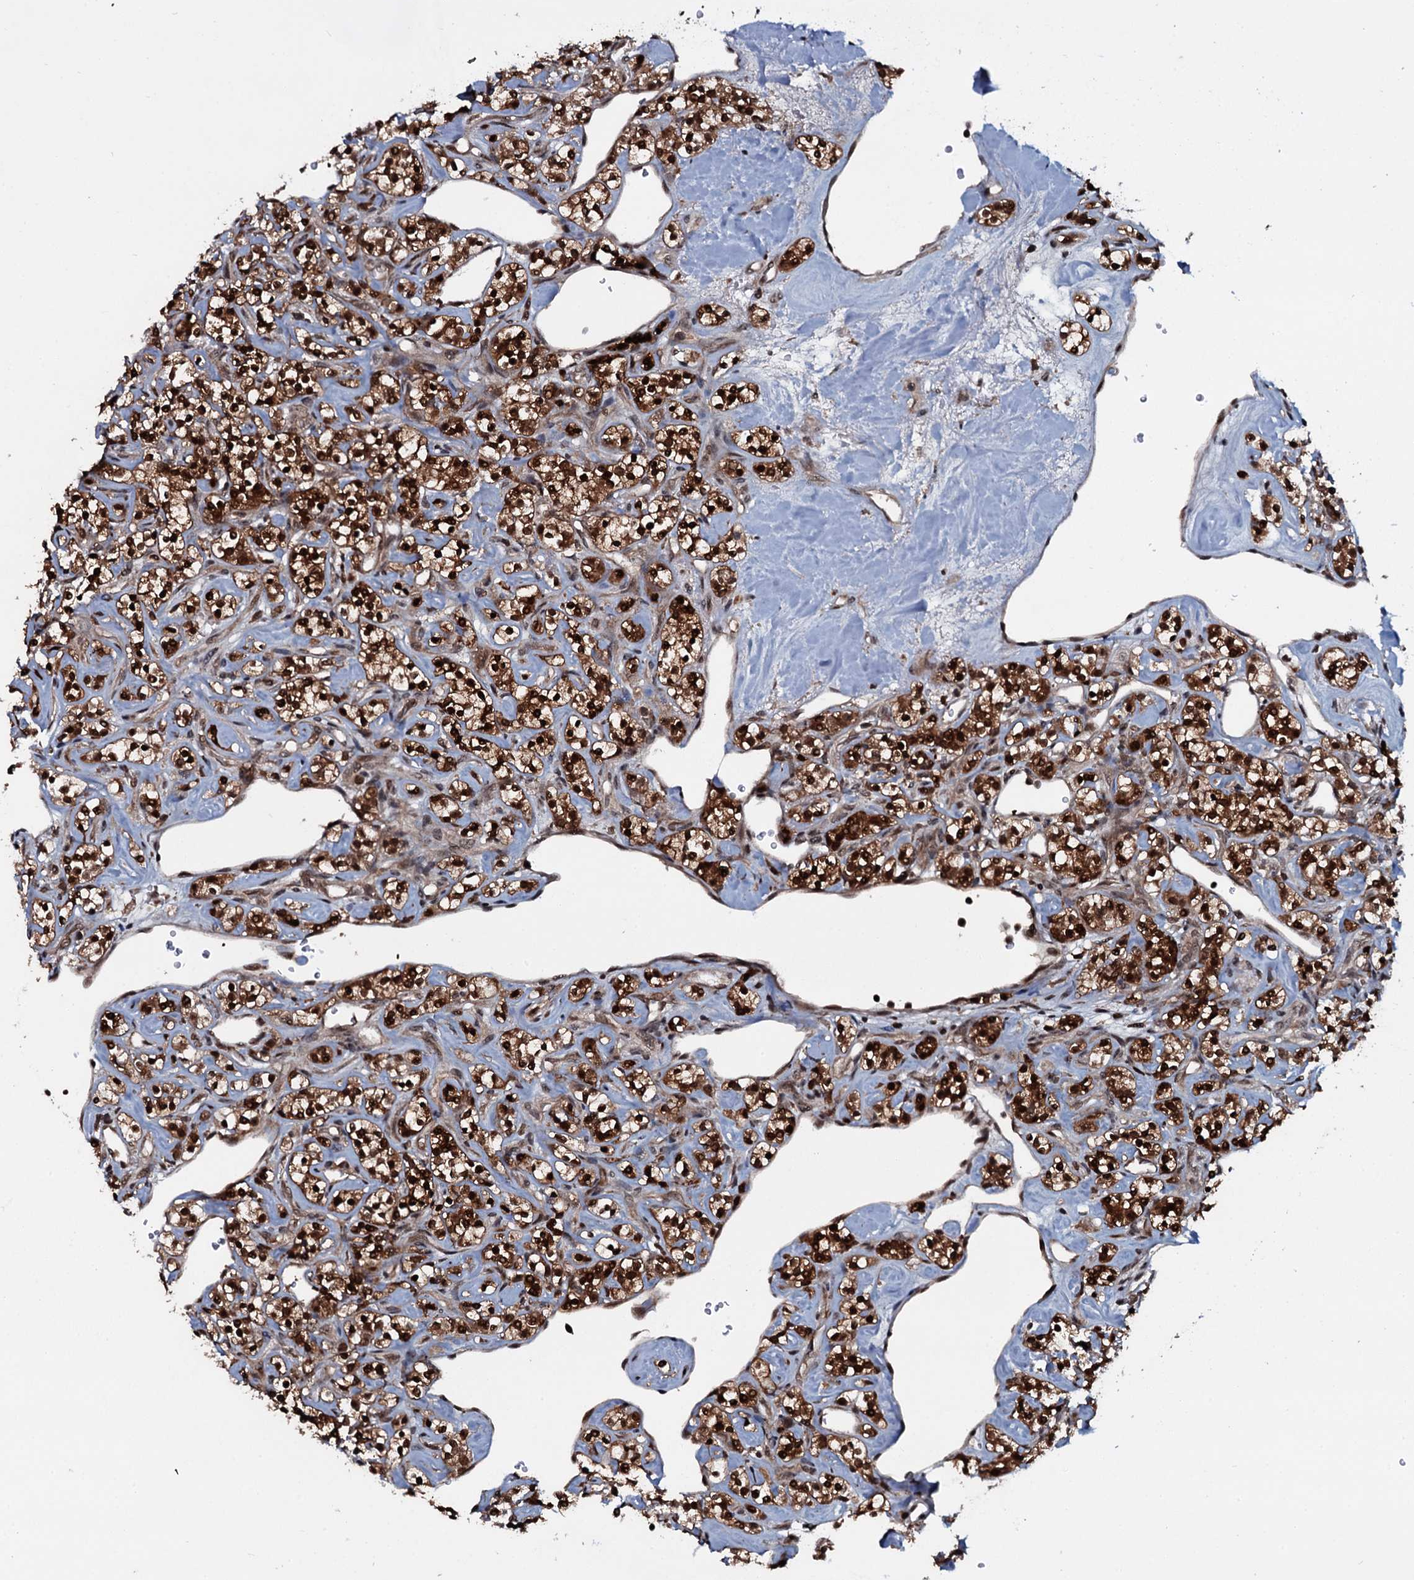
{"staining": {"intensity": "strong", "quantity": ">75%", "location": "cytoplasmic/membranous,nuclear"}, "tissue": "renal cancer", "cell_type": "Tumor cells", "image_type": "cancer", "snomed": [{"axis": "morphology", "description": "Adenocarcinoma, NOS"}, {"axis": "topography", "description": "Kidney"}], "caption": "The immunohistochemical stain labels strong cytoplasmic/membranous and nuclear expression in tumor cells of renal adenocarcinoma tissue. The staining was performed using DAB, with brown indicating positive protein expression. Nuclei are stained blue with hematoxylin.", "gene": "HDDC3", "patient": {"sex": "male", "age": 77}}